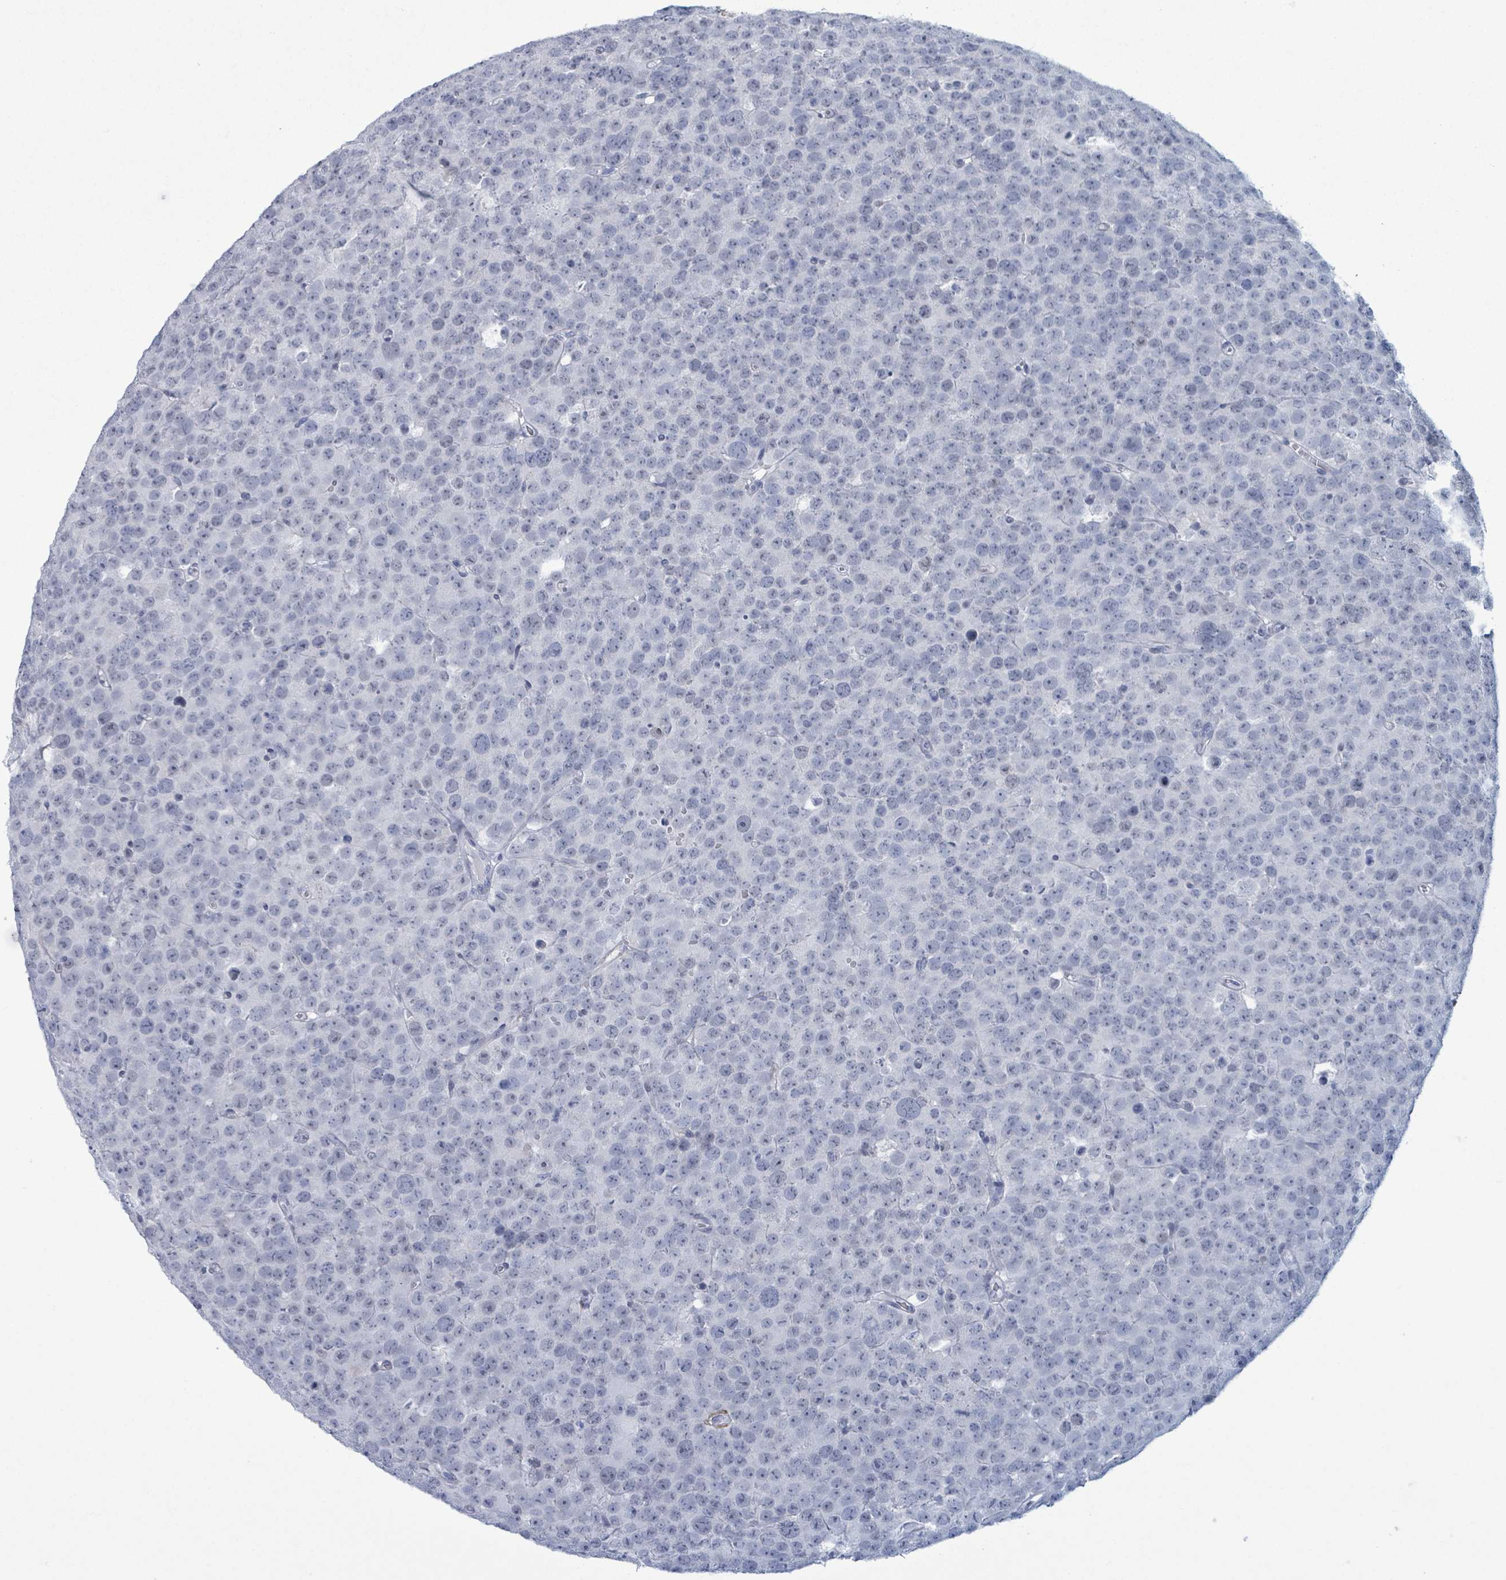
{"staining": {"intensity": "negative", "quantity": "none", "location": "none"}, "tissue": "testis cancer", "cell_type": "Tumor cells", "image_type": "cancer", "snomed": [{"axis": "morphology", "description": "Seminoma, NOS"}, {"axis": "topography", "description": "Testis"}], "caption": "The photomicrograph exhibits no significant staining in tumor cells of testis cancer.", "gene": "ZNF771", "patient": {"sex": "male", "age": 71}}